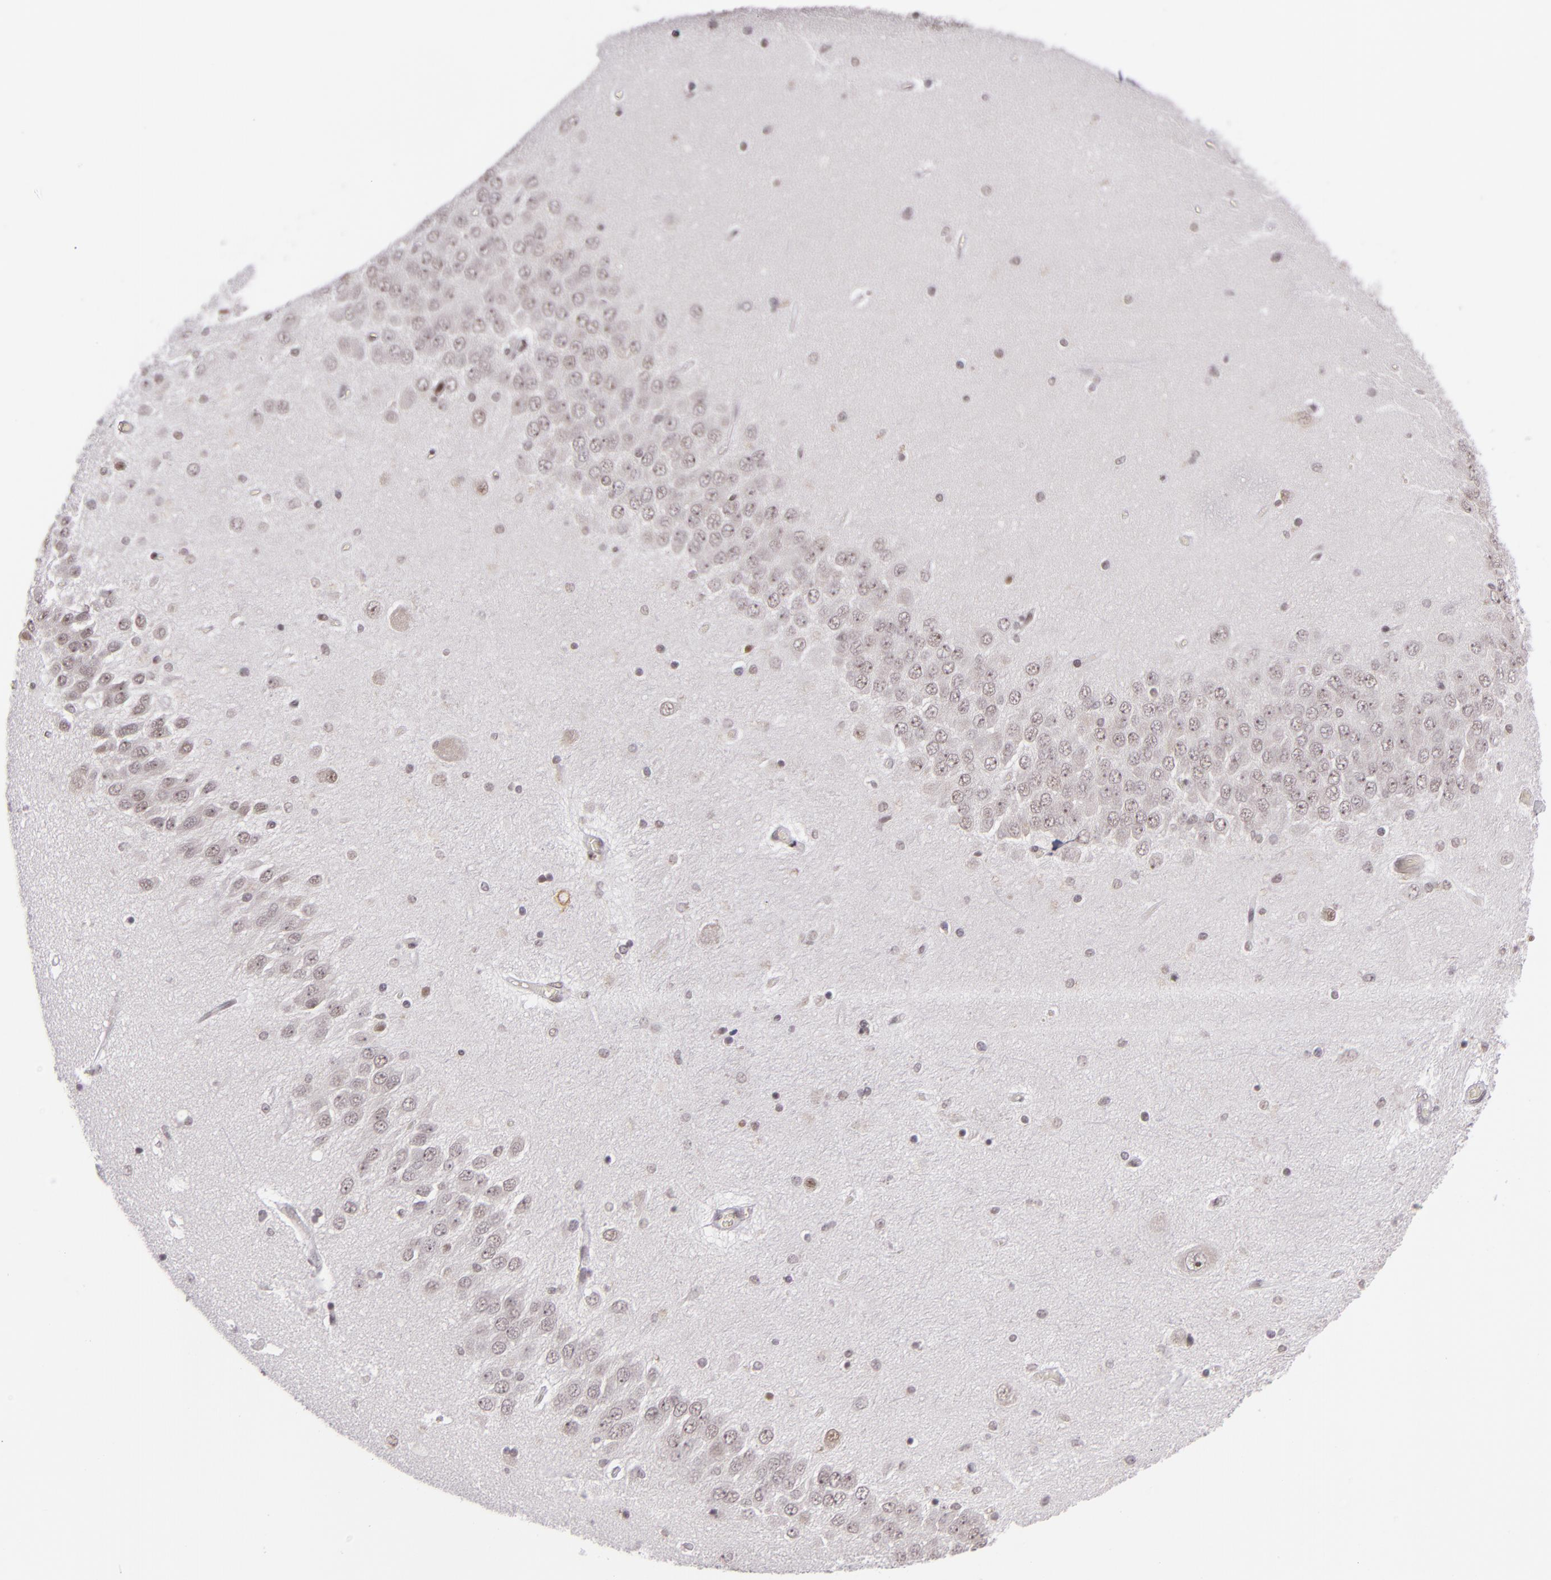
{"staining": {"intensity": "weak", "quantity": "<25%", "location": "nuclear"}, "tissue": "hippocampus", "cell_type": "Glial cells", "image_type": "normal", "snomed": [{"axis": "morphology", "description": "Normal tissue, NOS"}, {"axis": "topography", "description": "Hippocampus"}], "caption": "High magnification brightfield microscopy of benign hippocampus stained with DAB (3,3'-diaminobenzidine) (brown) and counterstained with hematoxylin (blue): glial cells show no significant staining. The staining is performed using DAB brown chromogen with nuclei counter-stained in using hematoxylin.", "gene": "ZFX", "patient": {"sex": "female", "age": 54}}